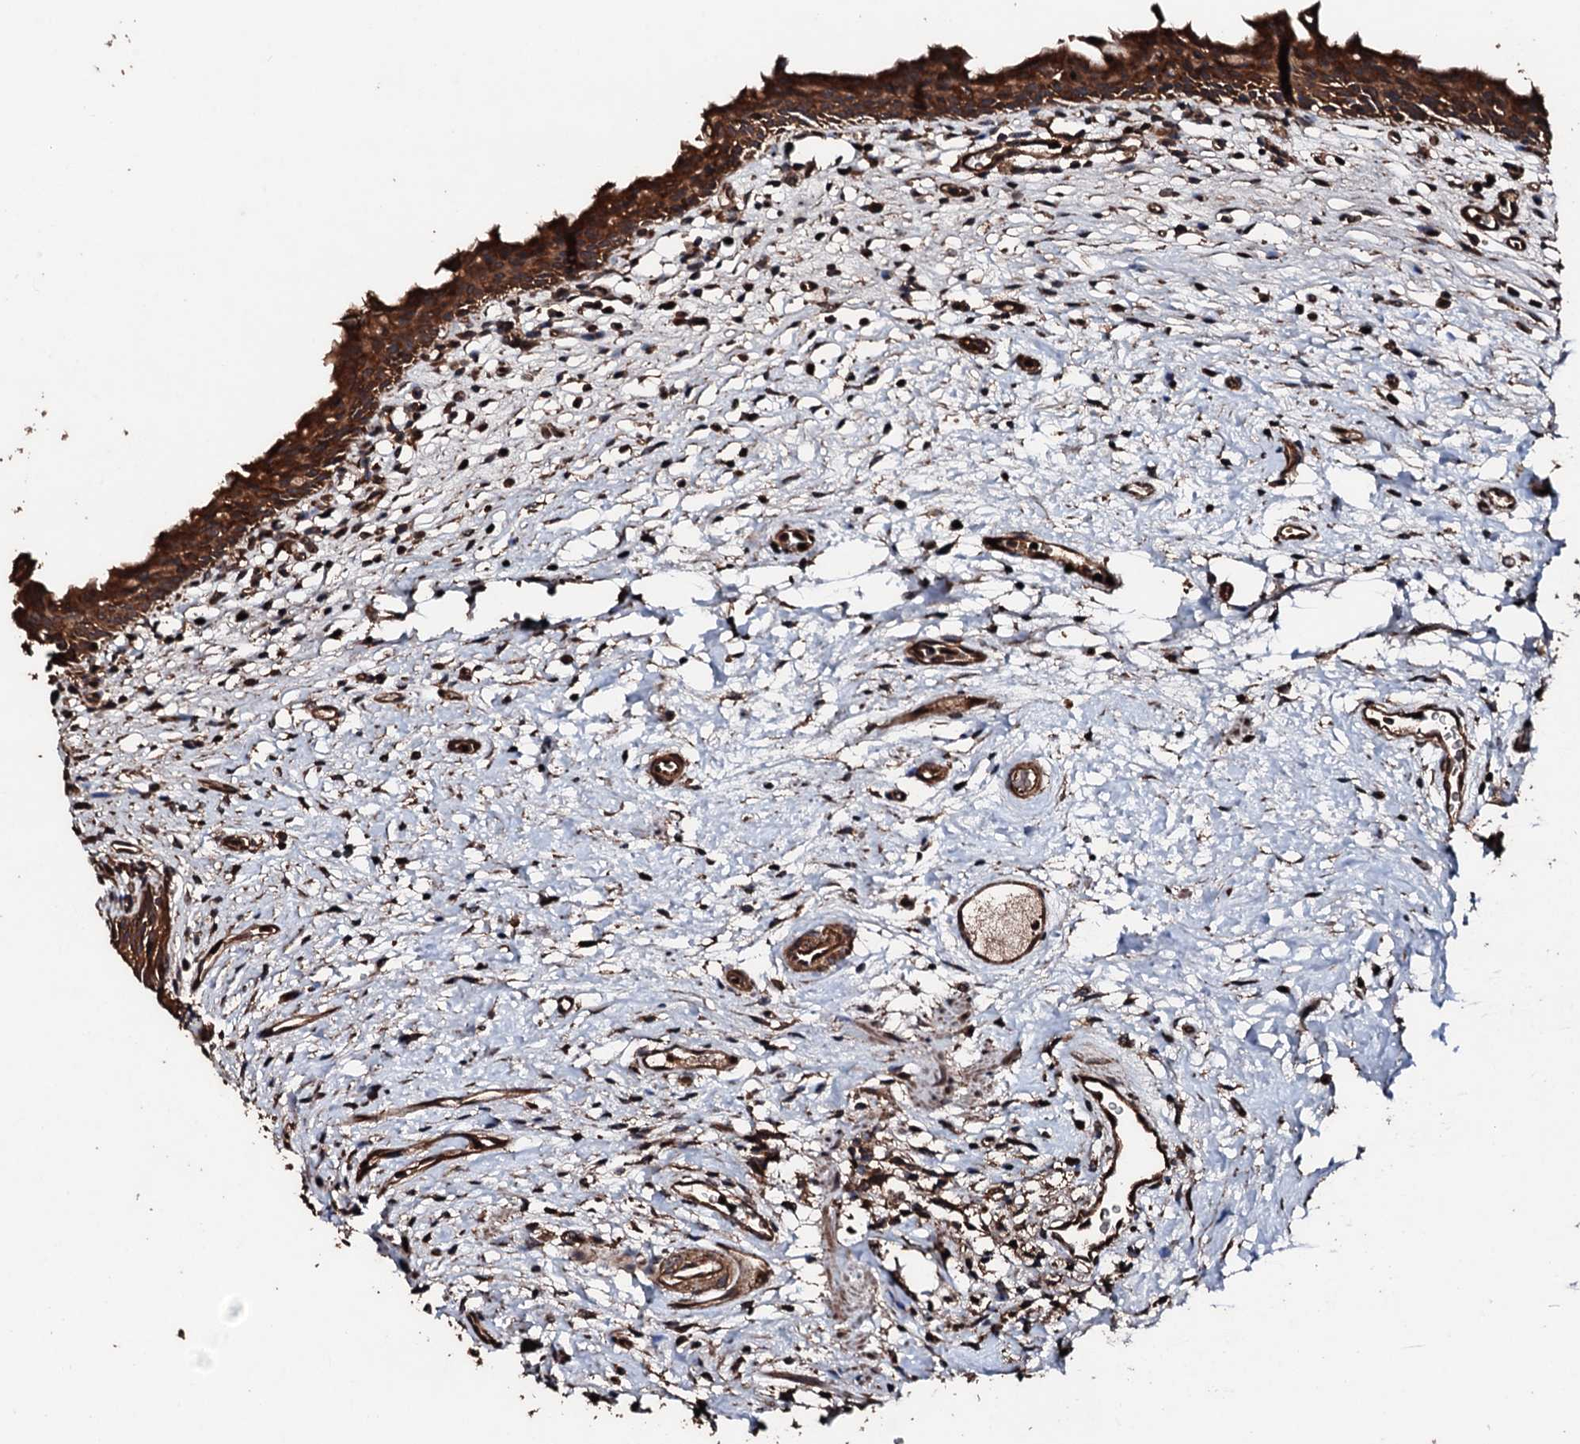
{"staining": {"intensity": "strong", "quantity": ">75%", "location": "cytoplasmic/membranous"}, "tissue": "urinary bladder", "cell_type": "Urothelial cells", "image_type": "normal", "snomed": [{"axis": "morphology", "description": "Normal tissue, NOS"}, {"axis": "morphology", "description": "Inflammation, NOS"}, {"axis": "topography", "description": "Urinary bladder"}], "caption": "The immunohistochemical stain labels strong cytoplasmic/membranous positivity in urothelial cells of unremarkable urinary bladder.", "gene": "KIF18A", "patient": {"sex": "male", "age": 63}}